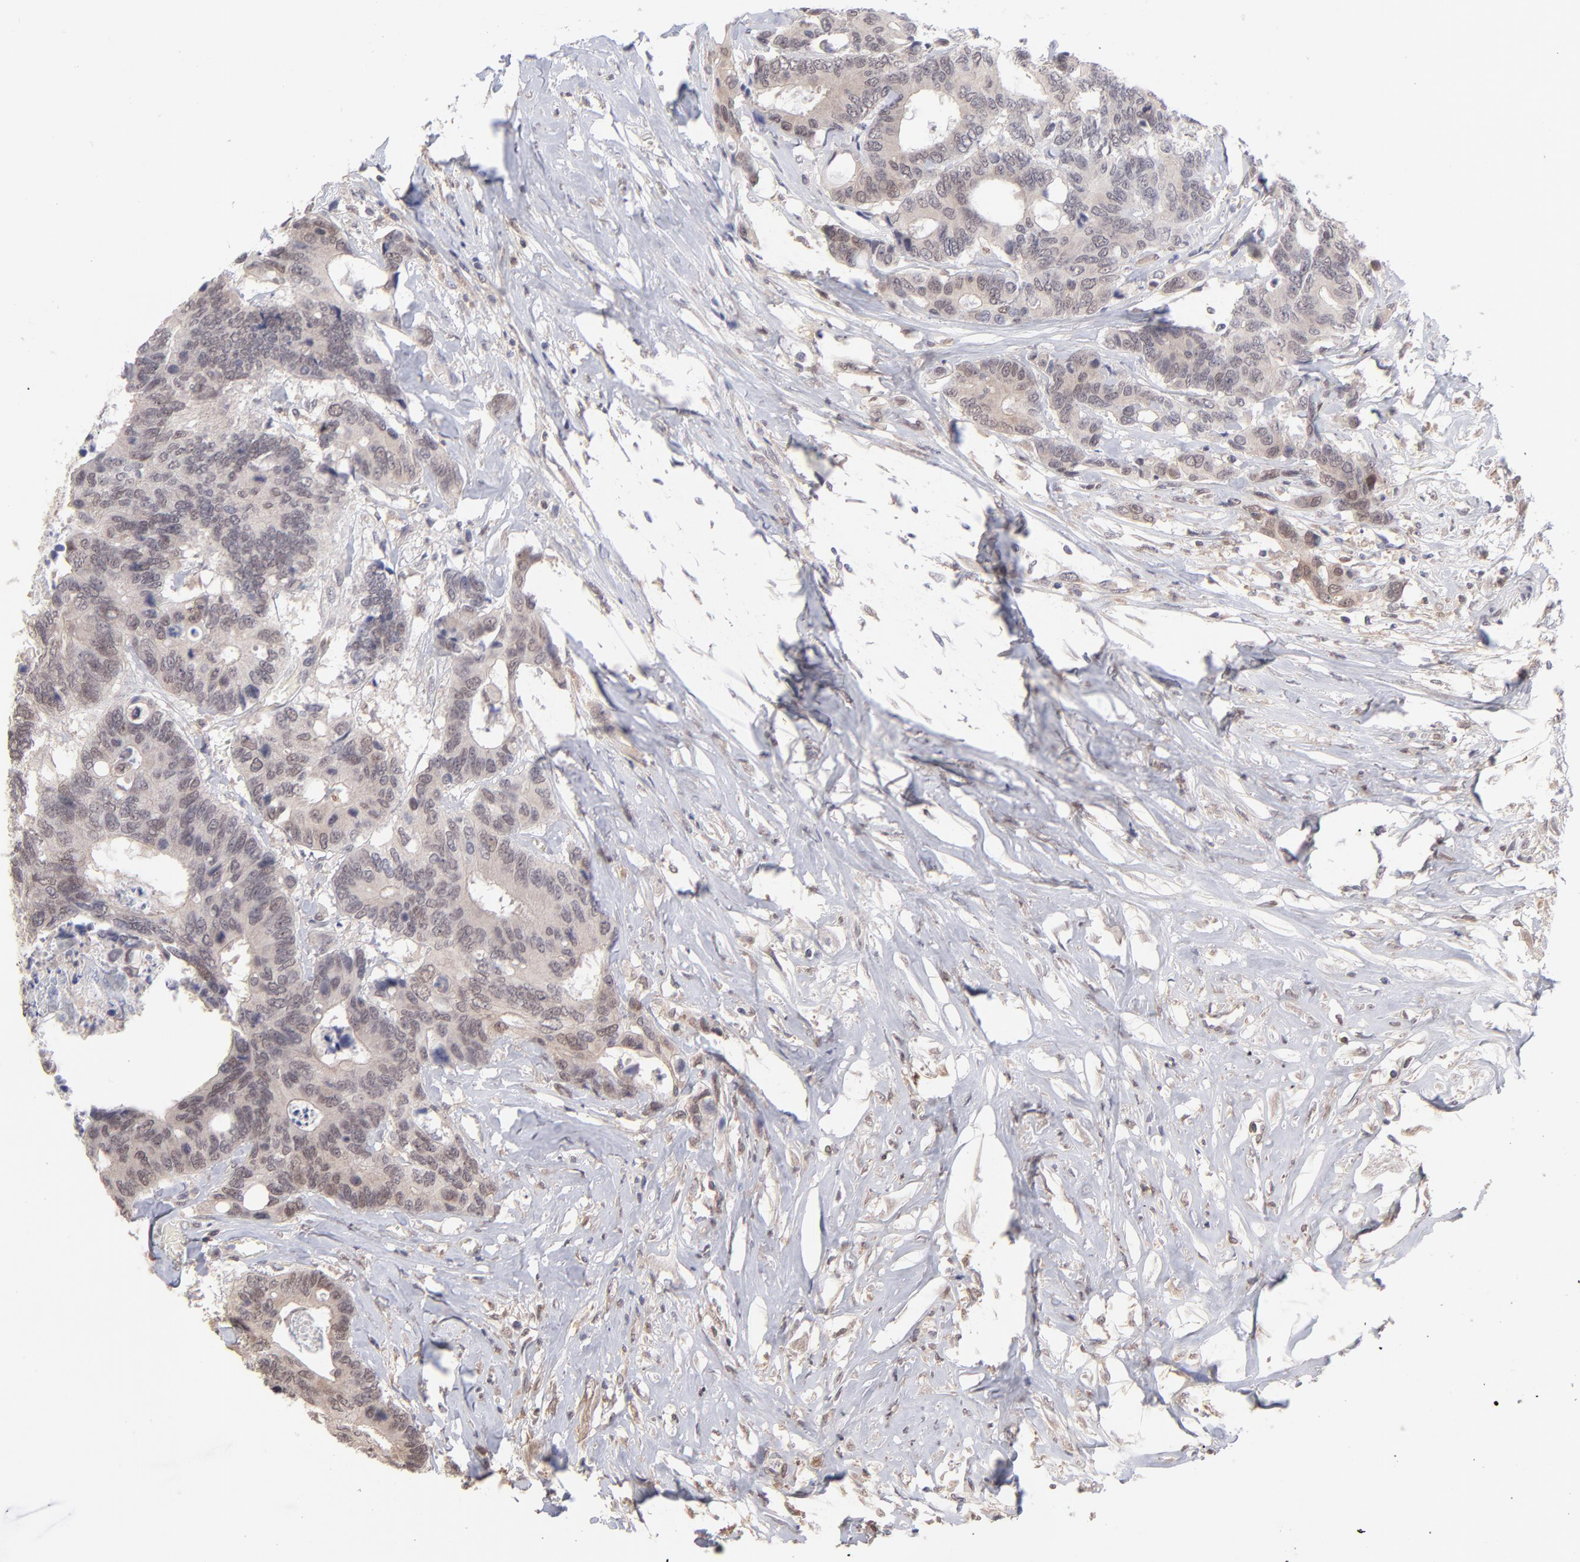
{"staining": {"intensity": "weak", "quantity": "<25%", "location": "nuclear"}, "tissue": "colorectal cancer", "cell_type": "Tumor cells", "image_type": "cancer", "snomed": [{"axis": "morphology", "description": "Adenocarcinoma, NOS"}, {"axis": "topography", "description": "Rectum"}], "caption": "High magnification brightfield microscopy of colorectal cancer (adenocarcinoma) stained with DAB (3,3'-diaminobenzidine) (brown) and counterstained with hematoxylin (blue): tumor cells show no significant staining. (Stains: DAB immunohistochemistry with hematoxylin counter stain, Microscopy: brightfield microscopy at high magnification).", "gene": "OAS1", "patient": {"sex": "male", "age": 55}}